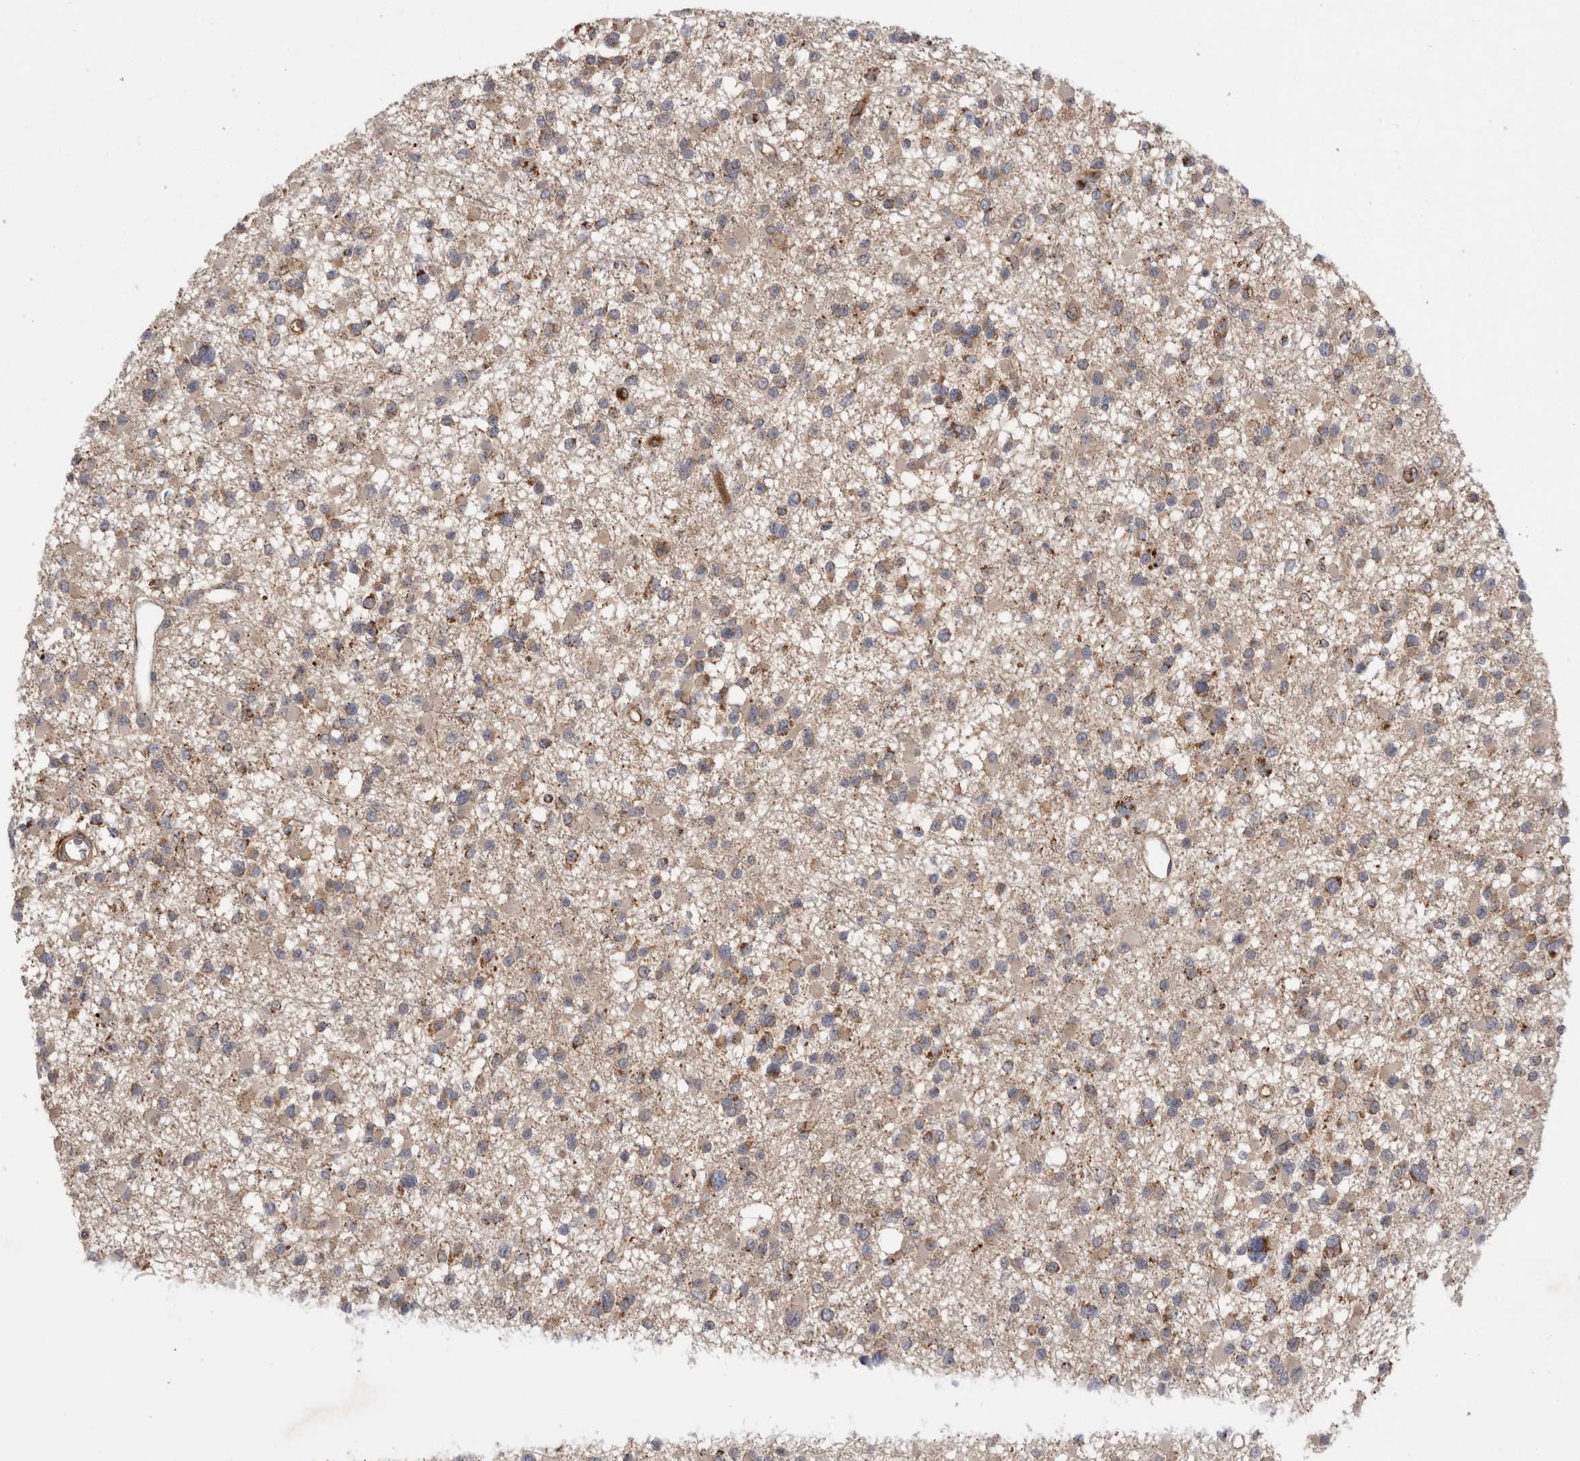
{"staining": {"intensity": "weak", "quantity": ">75%", "location": "cytoplasmic/membranous"}, "tissue": "glioma", "cell_type": "Tumor cells", "image_type": "cancer", "snomed": [{"axis": "morphology", "description": "Glioma, malignant, Low grade"}, {"axis": "topography", "description": "Brain"}], "caption": "Protein staining of glioma tissue shows weak cytoplasmic/membranous expression in approximately >75% of tumor cells.", "gene": "DARS2", "patient": {"sex": "female", "age": 22}}